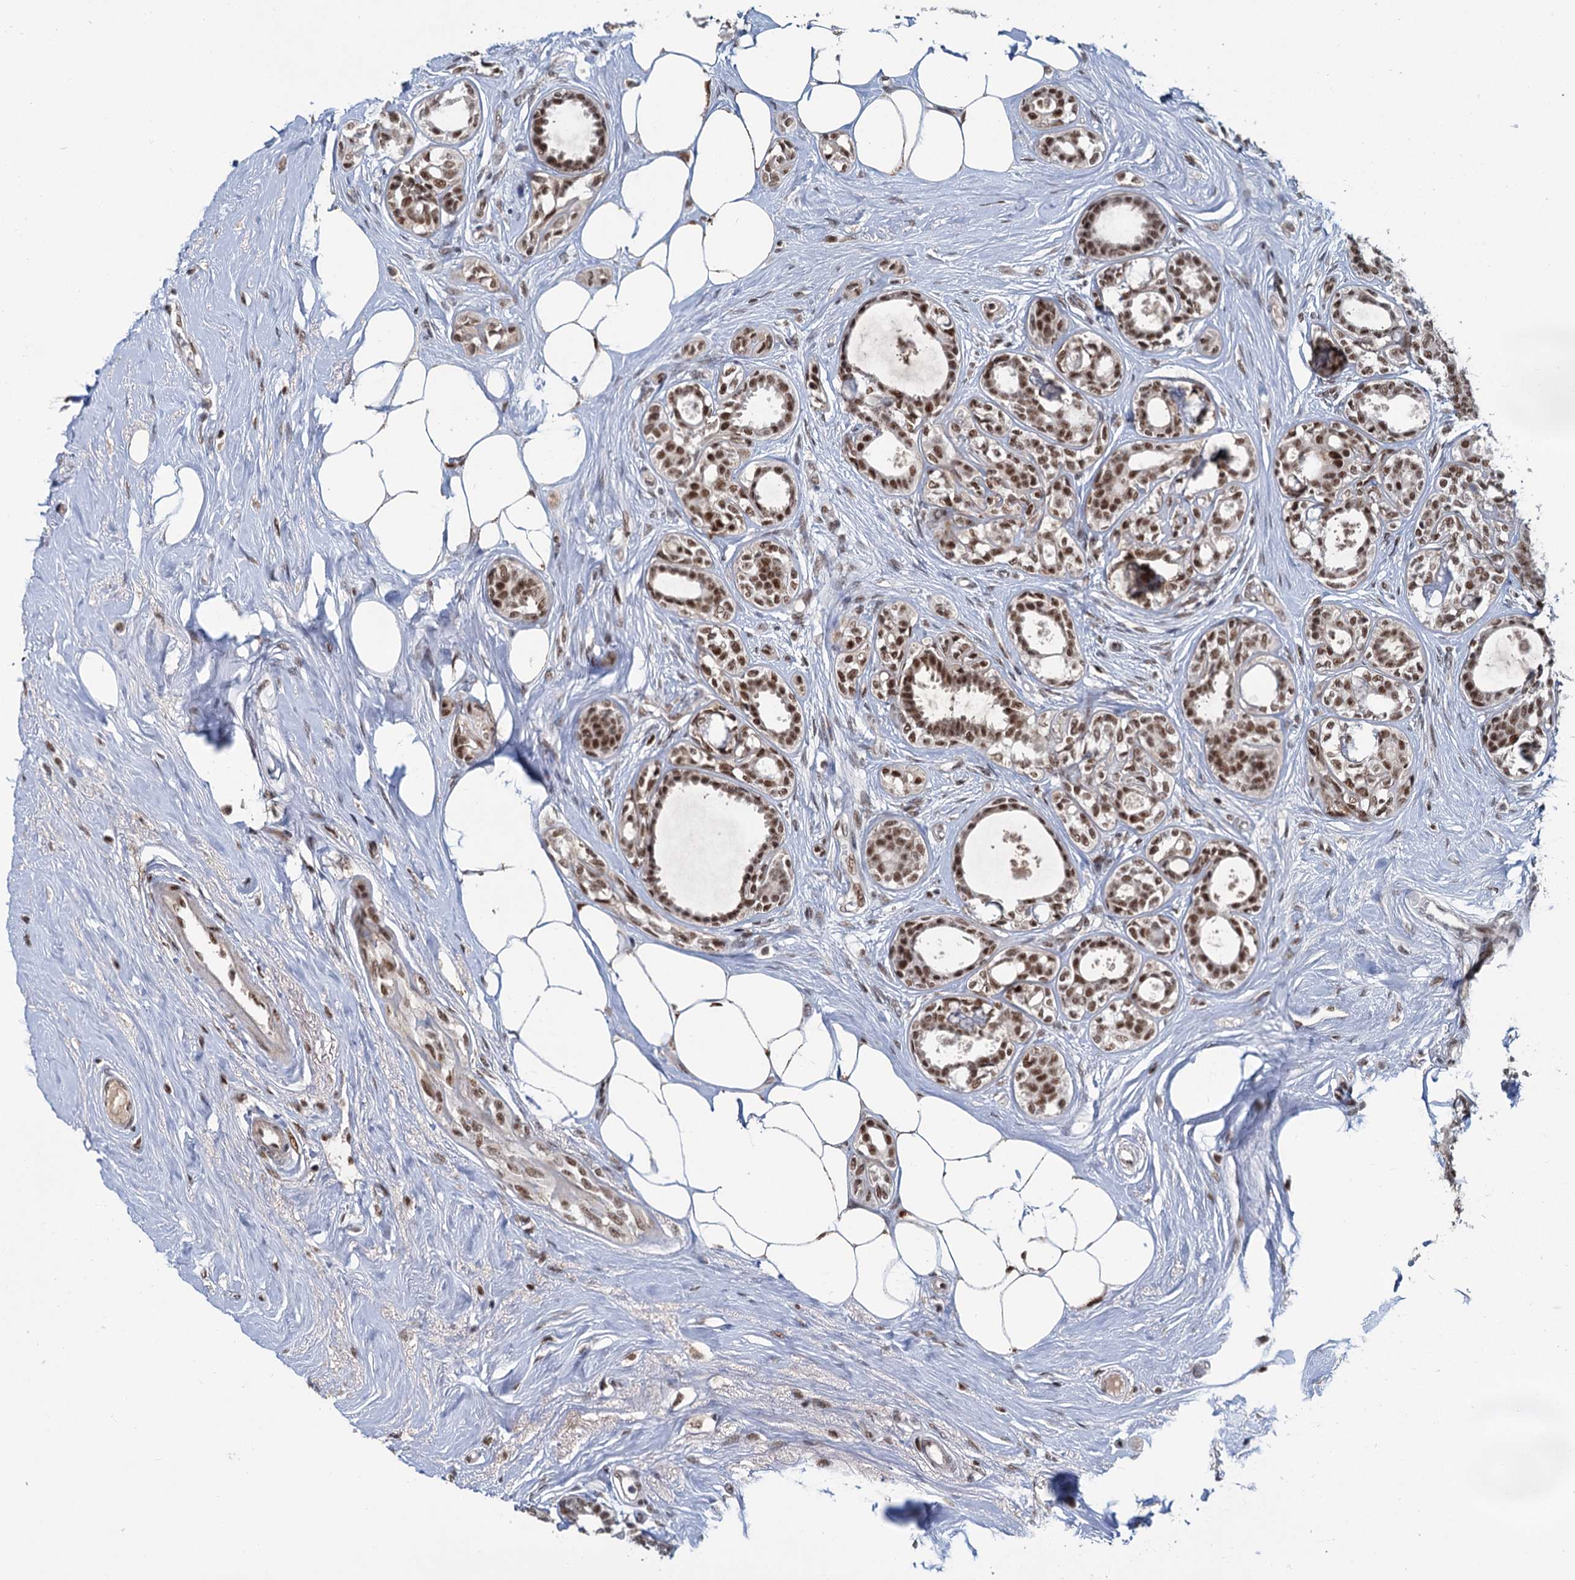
{"staining": {"intensity": "moderate", "quantity": ">75%", "location": "nuclear"}, "tissue": "breast cancer", "cell_type": "Tumor cells", "image_type": "cancer", "snomed": [{"axis": "morphology", "description": "Lobular carcinoma"}, {"axis": "topography", "description": "Breast"}], "caption": "Immunohistochemical staining of human breast cancer reveals moderate nuclear protein positivity in approximately >75% of tumor cells. (IHC, brightfield microscopy, high magnification).", "gene": "WBP4", "patient": {"sex": "female", "age": 51}}